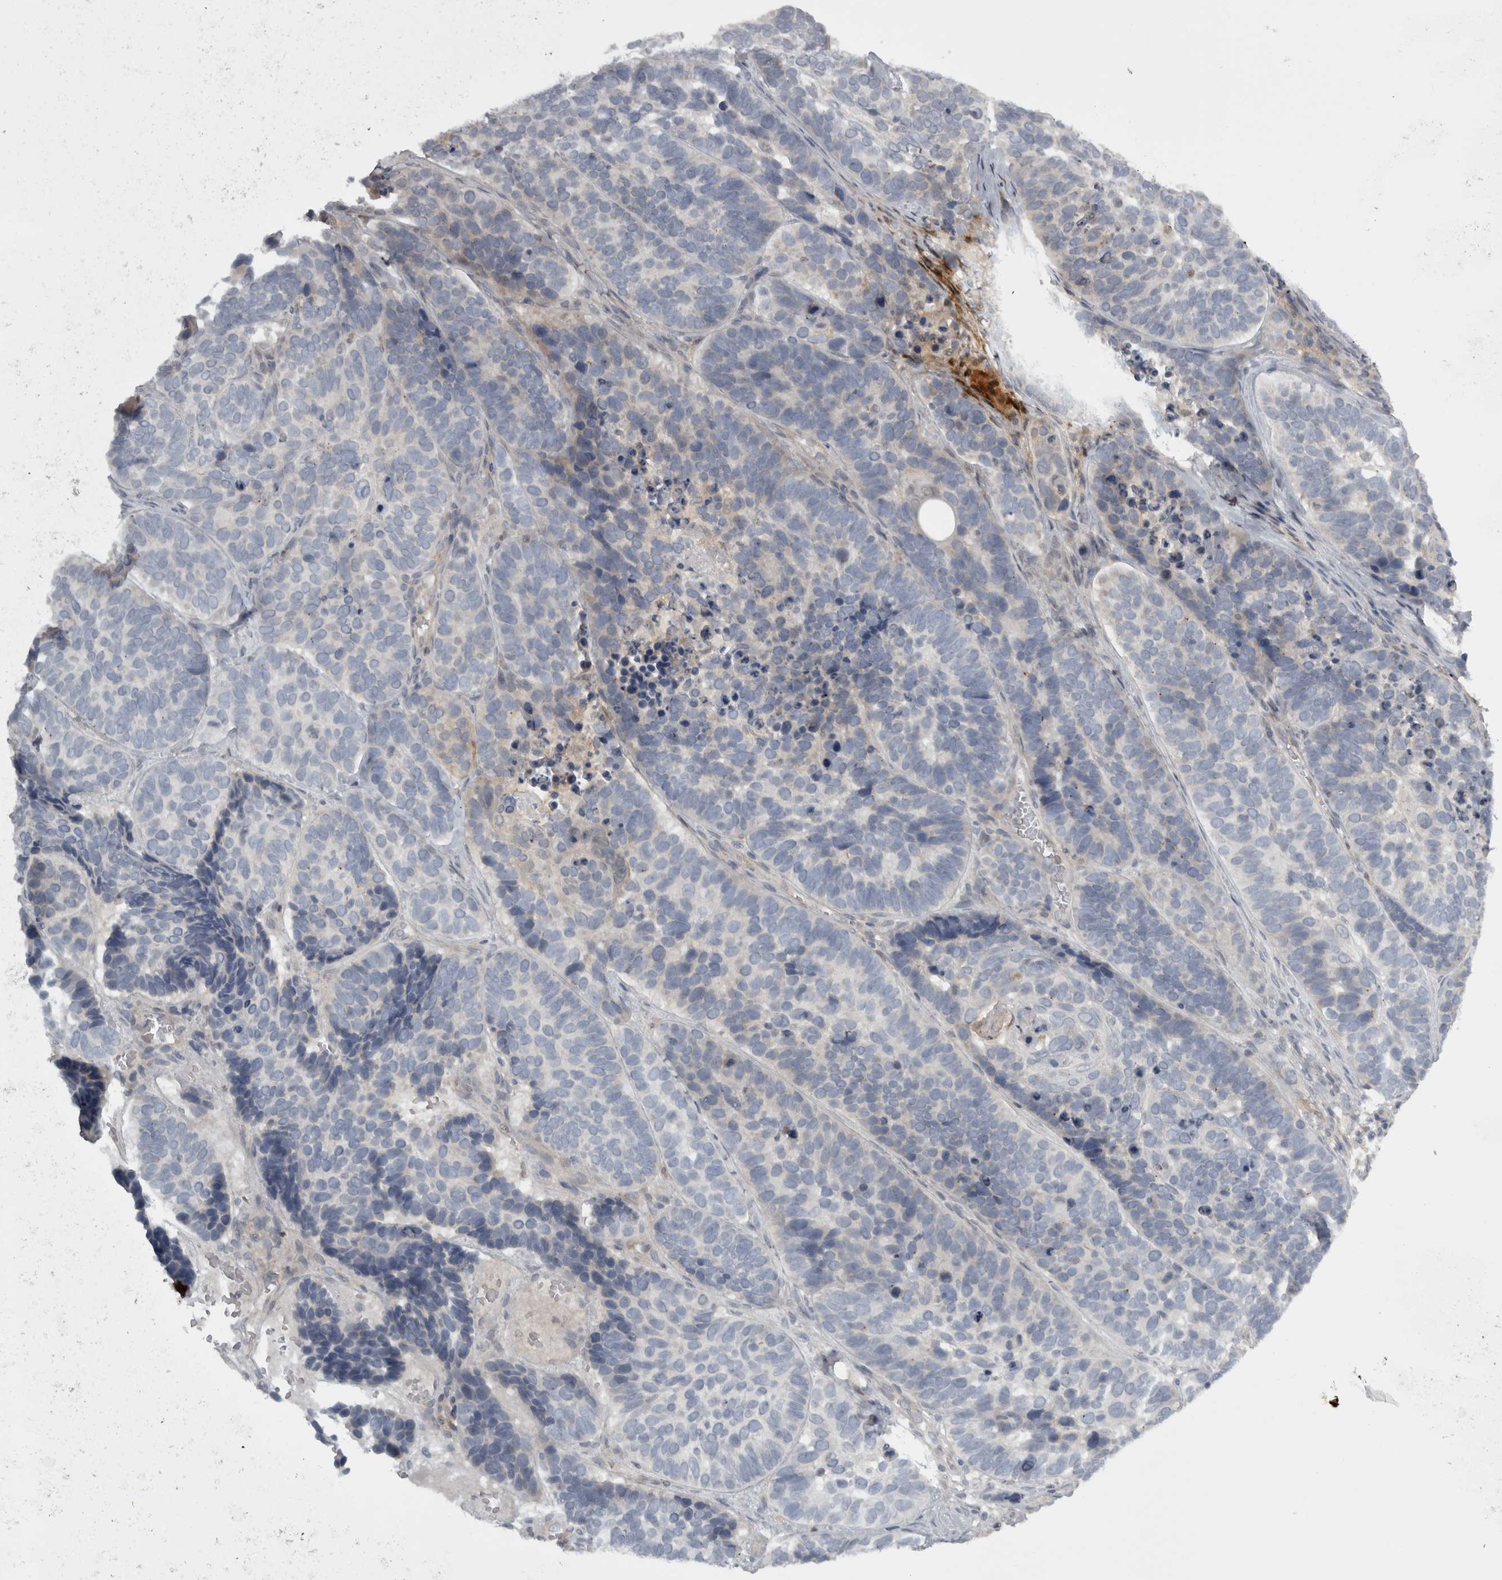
{"staining": {"intensity": "negative", "quantity": "none", "location": "none"}, "tissue": "skin cancer", "cell_type": "Tumor cells", "image_type": "cancer", "snomed": [{"axis": "morphology", "description": "Basal cell carcinoma"}, {"axis": "topography", "description": "Skin"}], "caption": "Tumor cells are negative for brown protein staining in basal cell carcinoma (skin).", "gene": "SLCO5A1", "patient": {"sex": "male", "age": 62}}